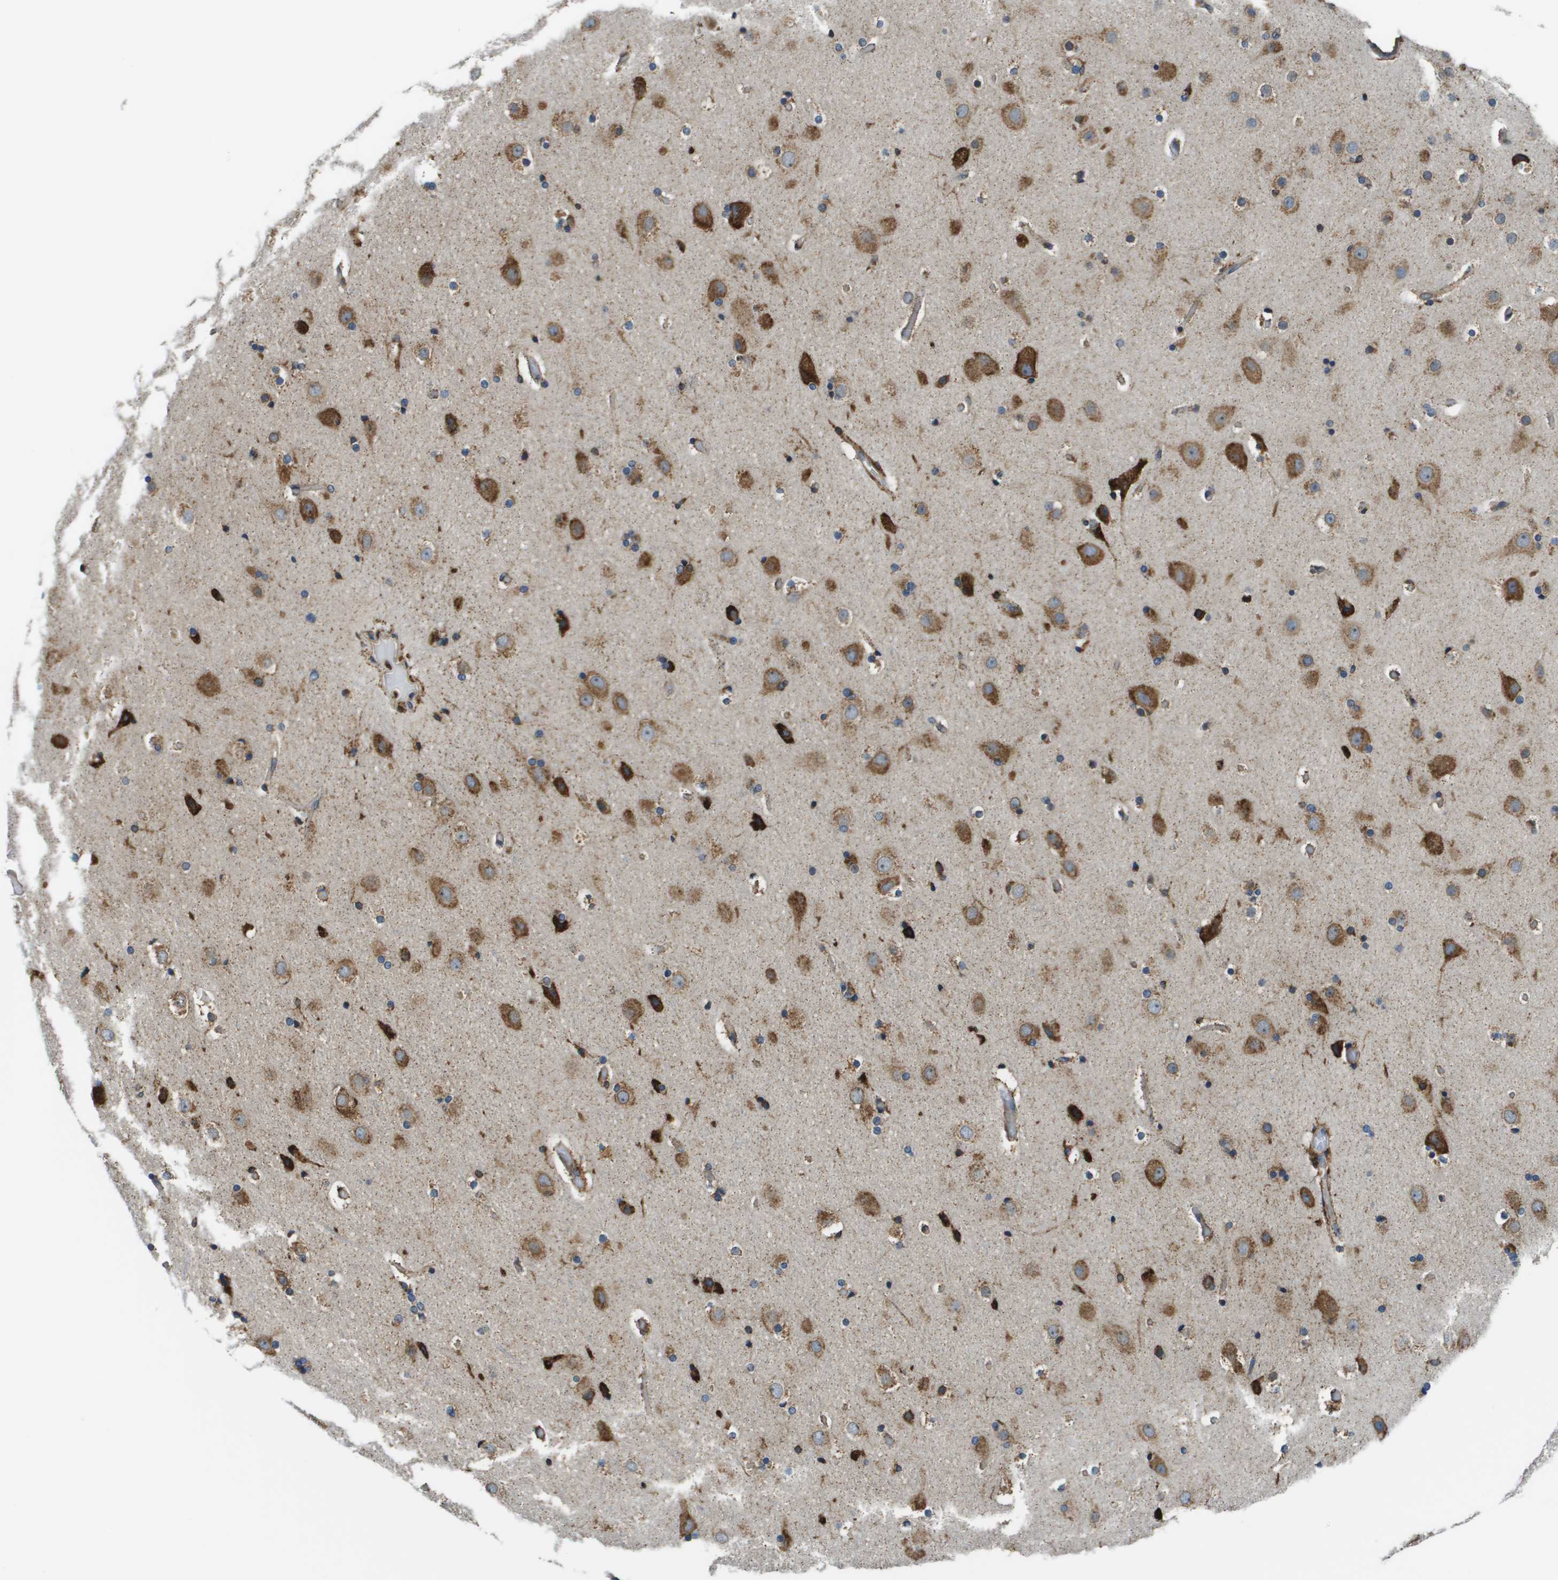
{"staining": {"intensity": "moderate", "quantity": ">75%", "location": "cytoplasmic/membranous"}, "tissue": "cerebral cortex", "cell_type": "Endothelial cells", "image_type": "normal", "snomed": [{"axis": "morphology", "description": "Normal tissue, NOS"}, {"axis": "topography", "description": "Cerebral cortex"}], "caption": "Moderate cytoplasmic/membranous protein staining is identified in approximately >75% of endothelial cells in cerebral cortex. Immunohistochemistry stains the protein of interest in brown and the nuclei are stained blue.", "gene": "CNPY3", "patient": {"sex": "male", "age": 57}}